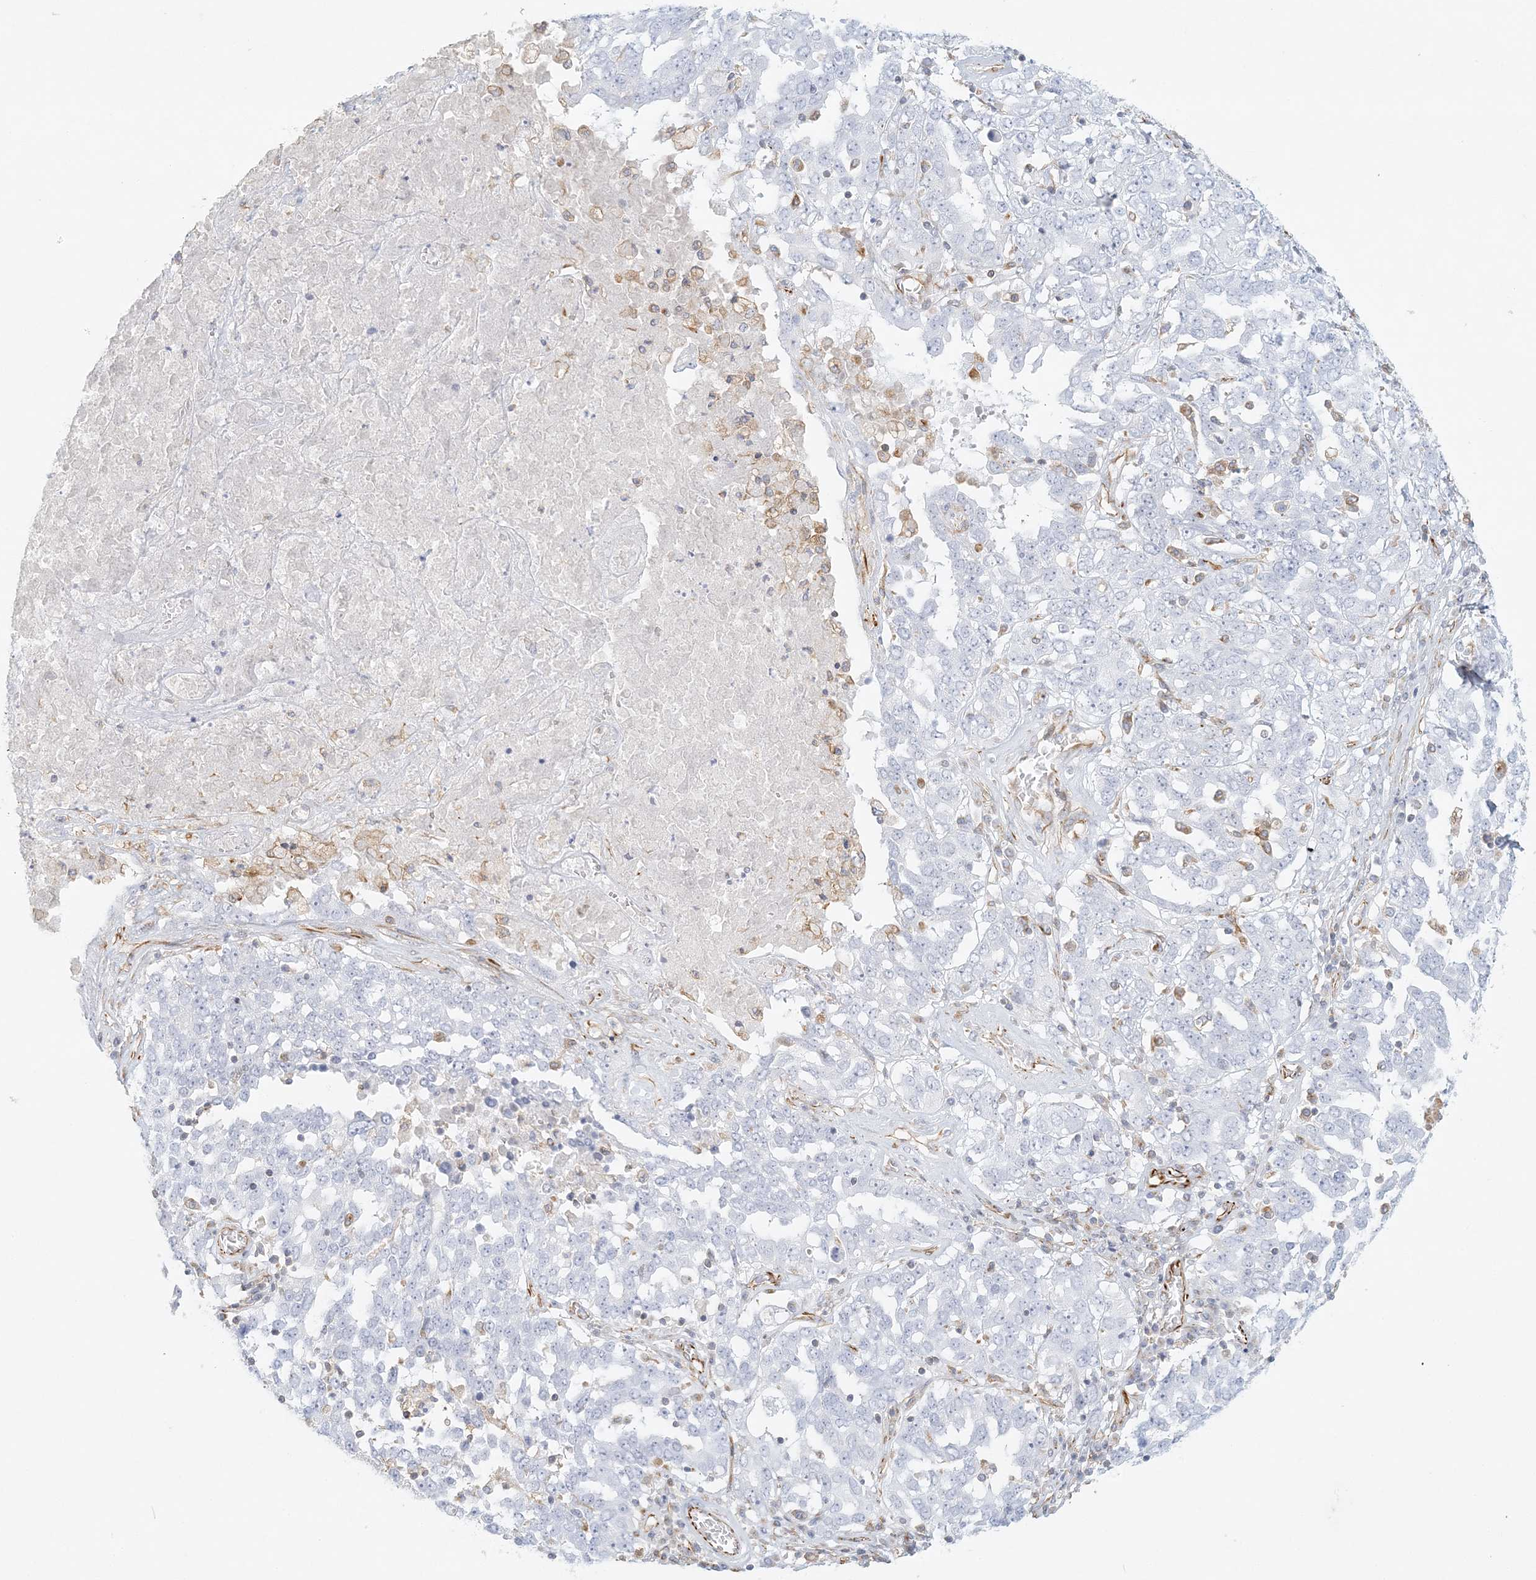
{"staining": {"intensity": "negative", "quantity": "none", "location": "none"}, "tissue": "ovarian cancer", "cell_type": "Tumor cells", "image_type": "cancer", "snomed": [{"axis": "morphology", "description": "Carcinoma, endometroid"}, {"axis": "topography", "description": "Ovary"}], "caption": "Immunohistochemistry (IHC) histopathology image of human ovarian cancer (endometroid carcinoma) stained for a protein (brown), which reveals no expression in tumor cells.", "gene": "DMRTB1", "patient": {"sex": "female", "age": 62}}